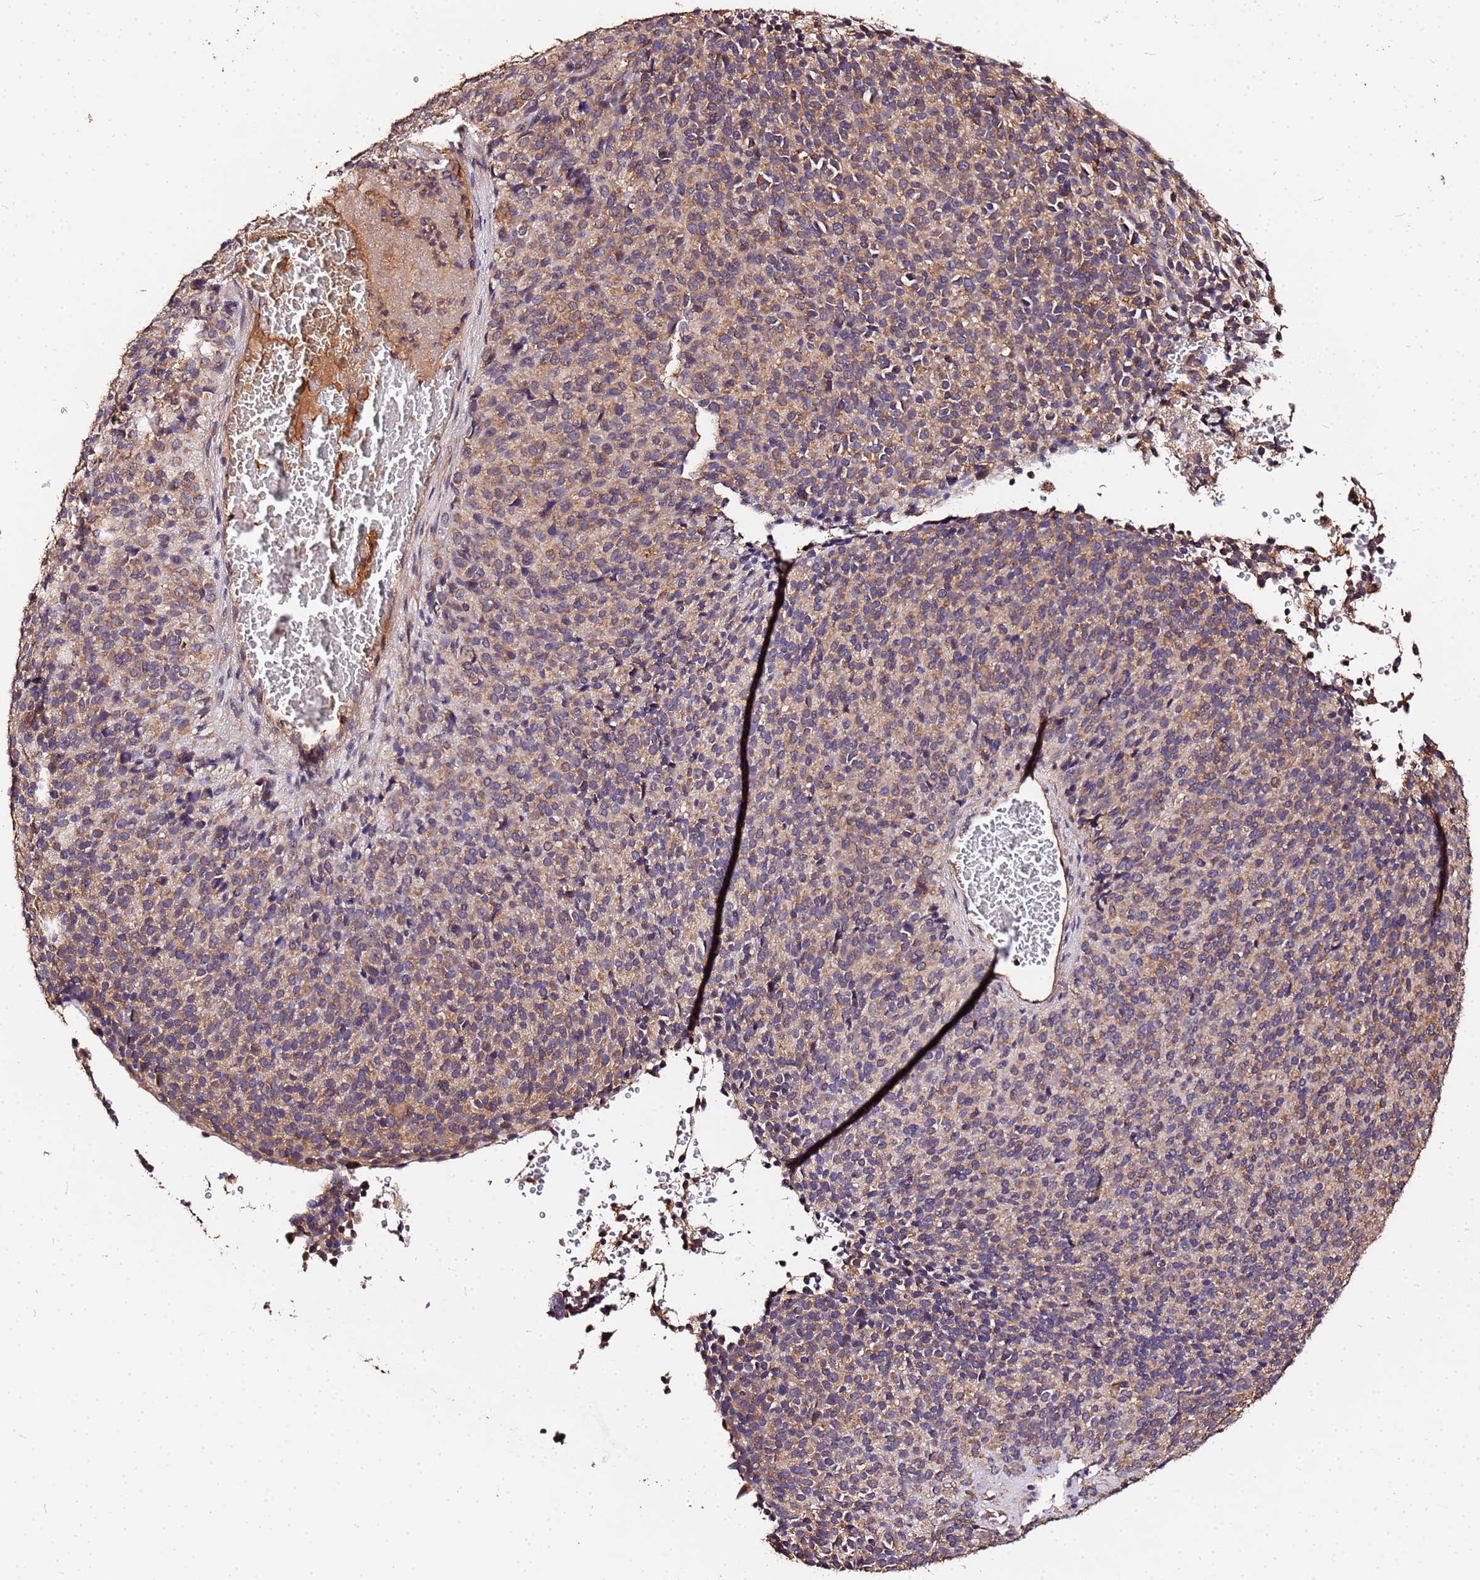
{"staining": {"intensity": "weak", "quantity": ">75%", "location": "cytoplasmic/membranous"}, "tissue": "melanoma", "cell_type": "Tumor cells", "image_type": "cancer", "snomed": [{"axis": "morphology", "description": "Malignant melanoma, Metastatic site"}, {"axis": "topography", "description": "Brain"}], "caption": "Malignant melanoma (metastatic site) stained for a protein (brown) shows weak cytoplasmic/membranous positive expression in about >75% of tumor cells.", "gene": "MTERF1", "patient": {"sex": "female", "age": 56}}